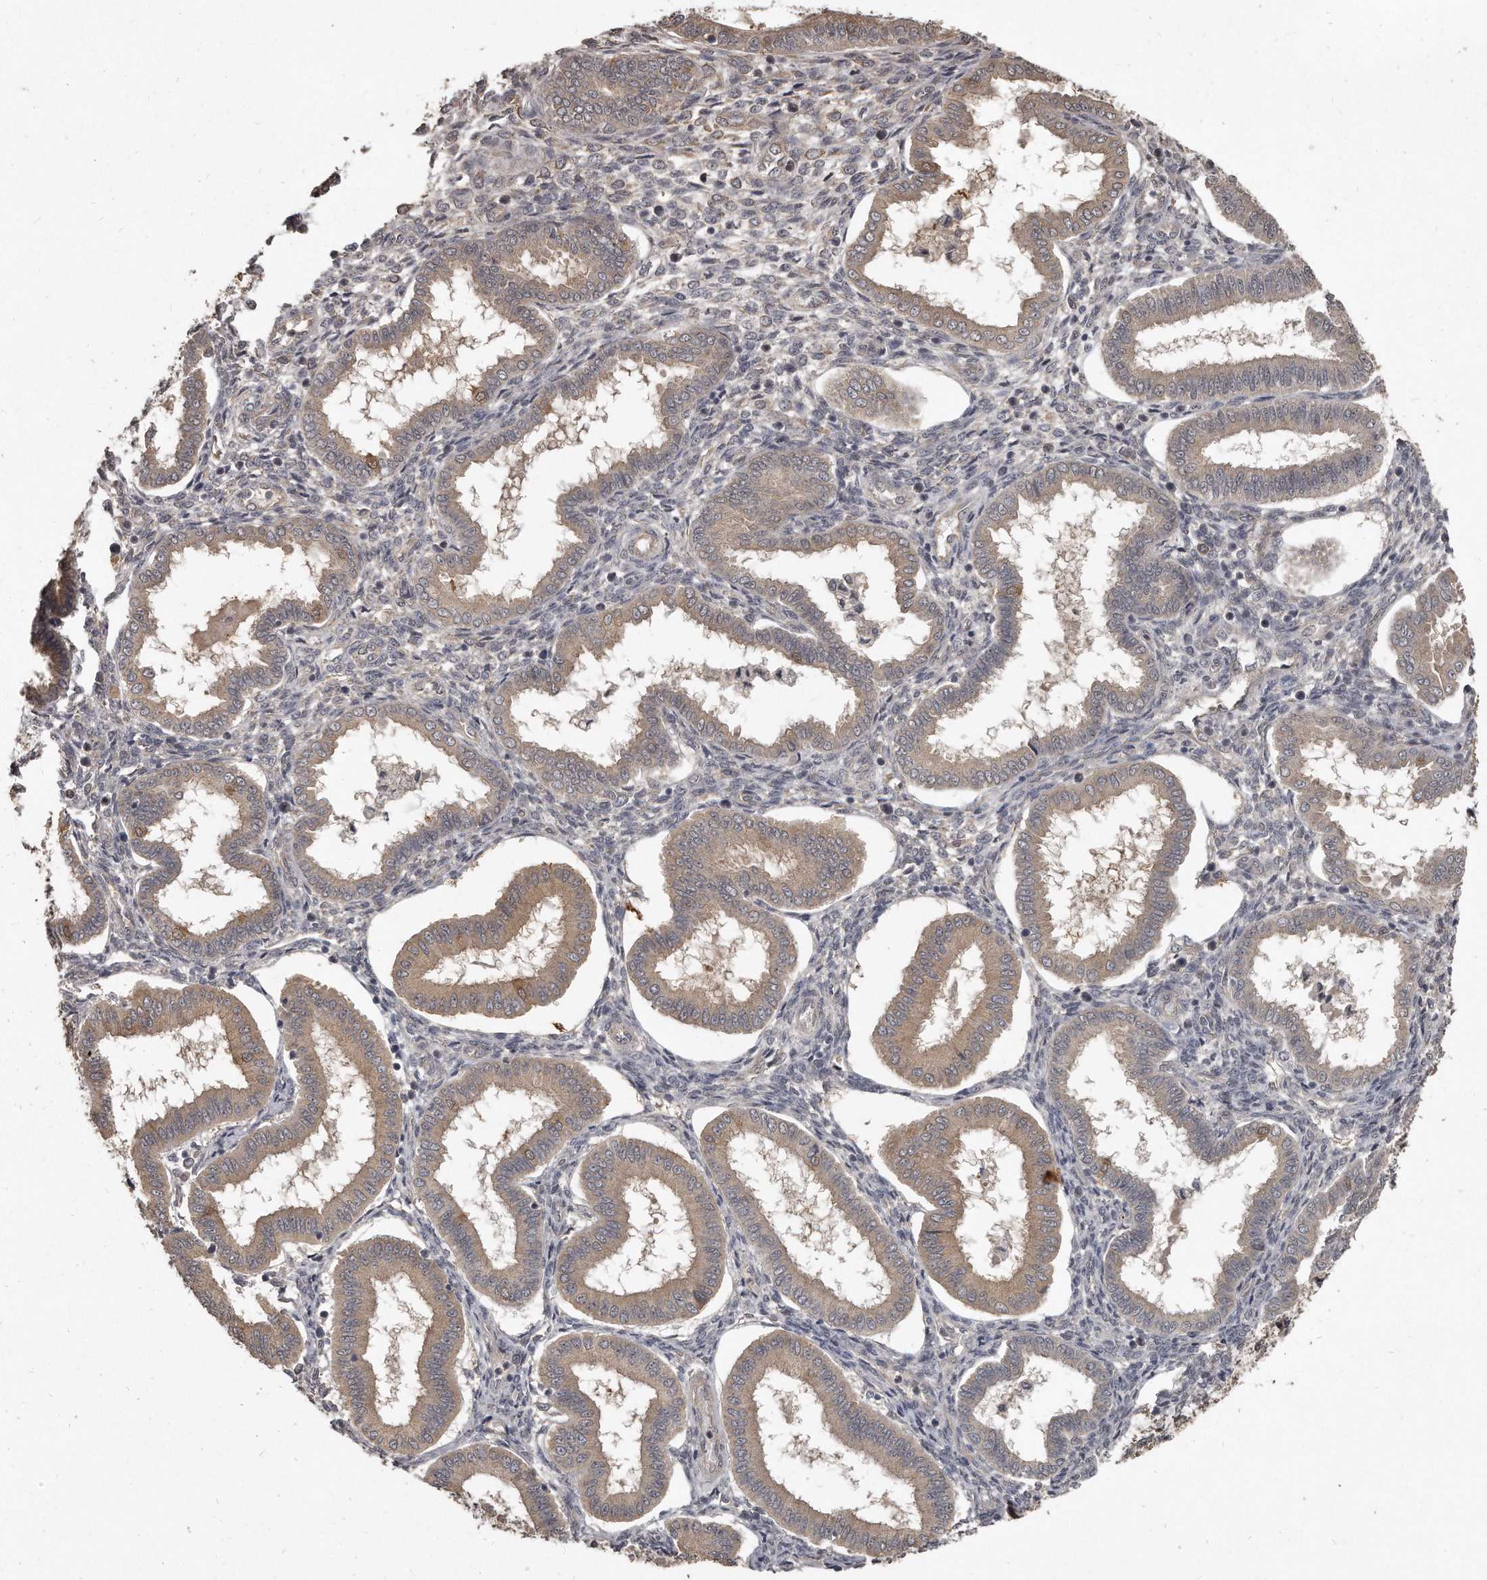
{"staining": {"intensity": "negative", "quantity": "none", "location": "none"}, "tissue": "endometrium", "cell_type": "Cells in endometrial stroma", "image_type": "normal", "snomed": [{"axis": "morphology", "description": "Normal tissue, NOS"}, {"axis": "topography", "description": "Endometrium"}], "caption": "Immunohistochemistry histopathology image of benign endometrium: endometrium stained with DAB (3,3'-diaminobenzidine) reveals no significant protein expression in cells in endometrial stroma. Nuclei are stained in blue.", "gene": "GRB10", "patient": {"sex": "female", "age": 24}}